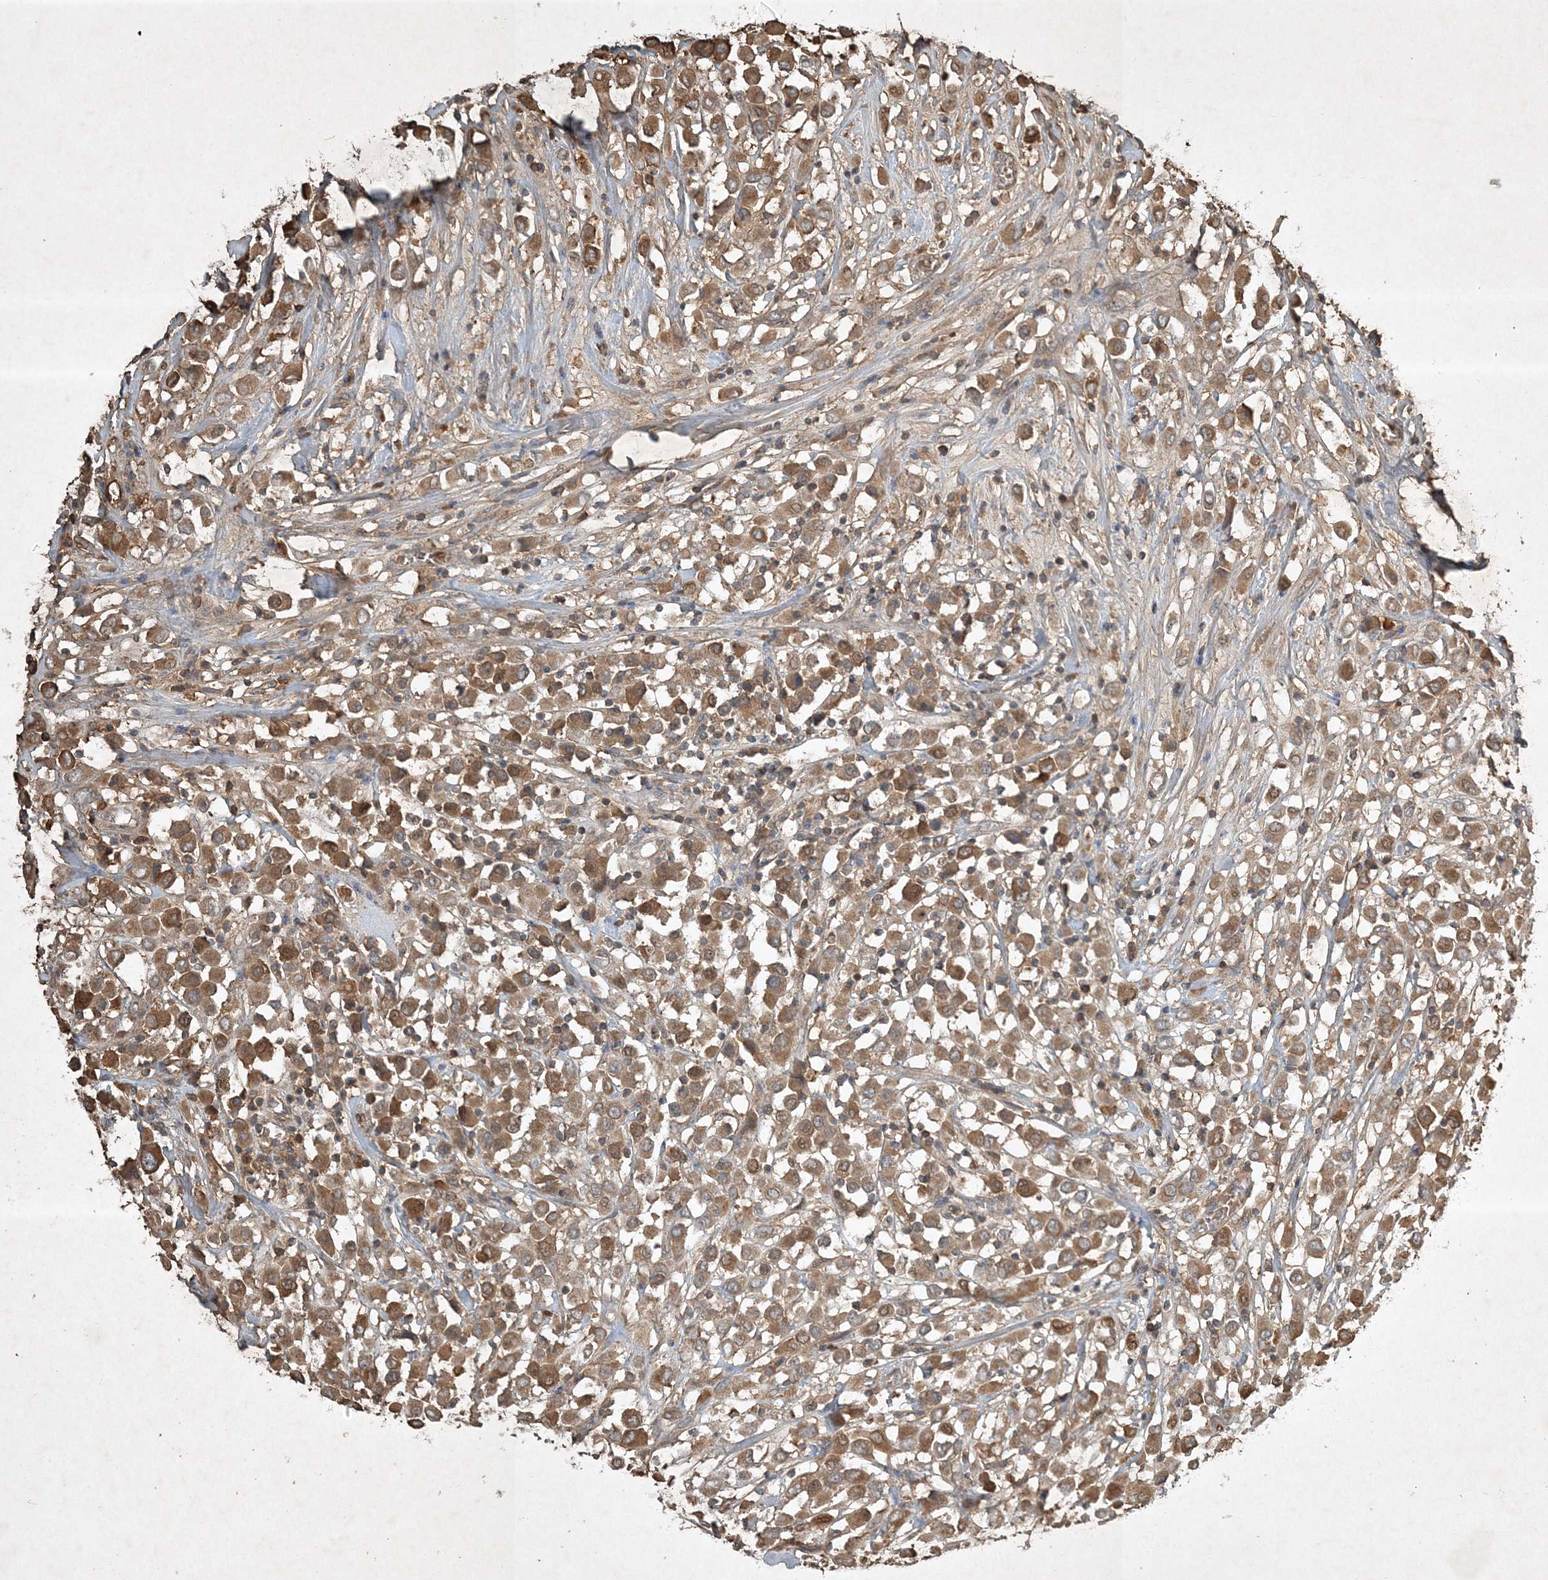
{"staining": {"intensity": "moderate", "quantity": ">75%", "location": "cytoplasmic/membranous"}, "tissue": "breast cancer", "cell_type": "Tumor cells", "image_type": "cancer", "snomed": [{"axis": "morphology", "description": "Duct carcinoma"}, {"axis": "topography", "description": "Breast"}], "caption": "Human breast intraductal carcinoma stained with a brown dye shows moderate cytoplasmic/membranous positive positivity in approximately >75% of tumor cells.", "gene": "TNFAIP6", "patient": {"sex": "female", "age": 61}}